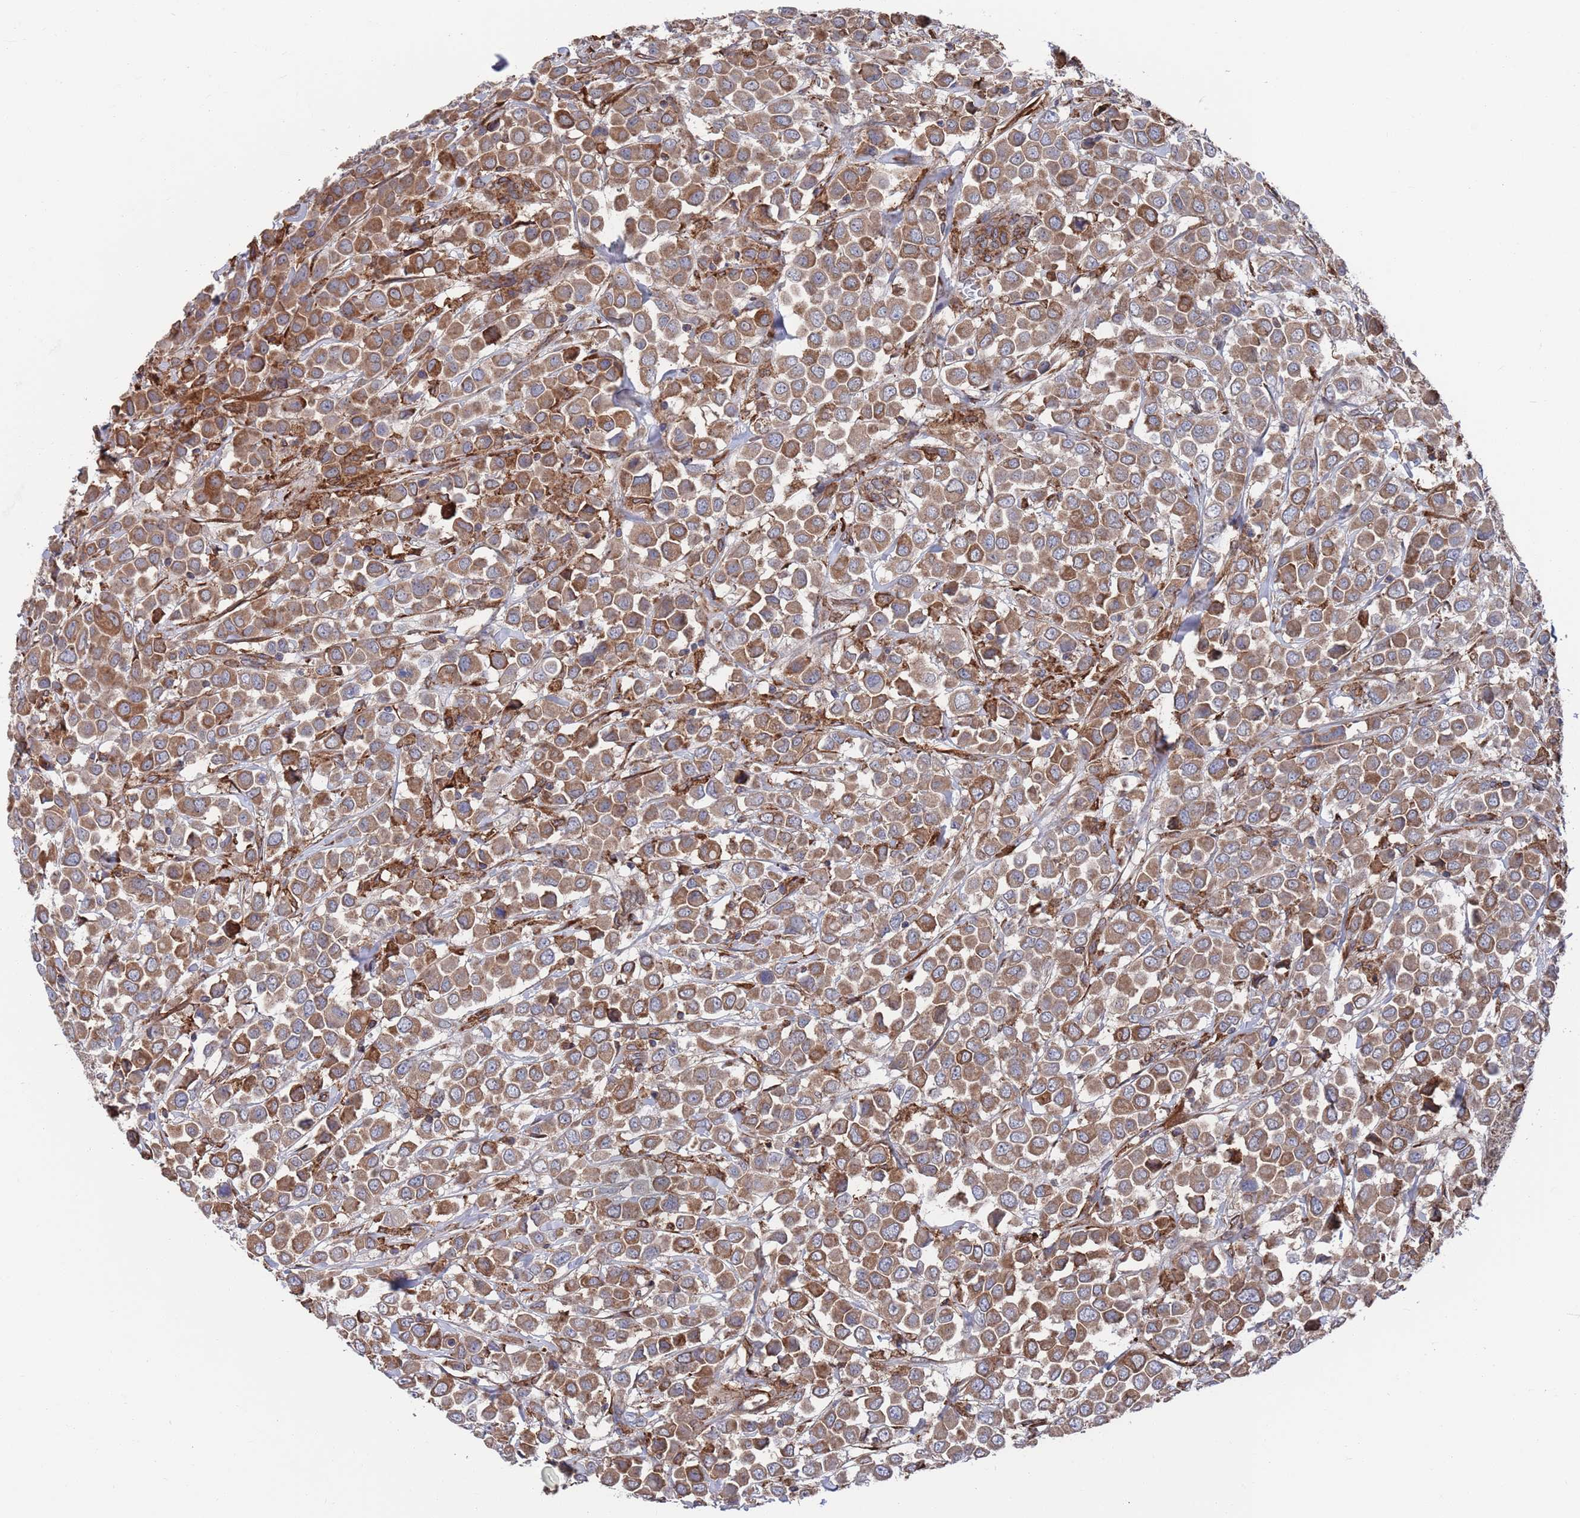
{"staining": {"intensity": "moderate", "quantity": ">75%", "location": "cytoplasmic/membranous"}, "tissue": "breast cancer", "cell_type": "Tumor cells", "image_type": "cancer", "snomed": [{"axis": "morphology", "description": "Duct carcinoma"}, {"axis": "topography", "description": "Breast"}], "caption": "A medium amount of moderate cytoplasmic/membranous staining is appreciated in approximately >75% of tumor cells in breast intraductal carcinoma tissue.", "gene": "GID8", "patient": {"sex": "female", "age": 61}}